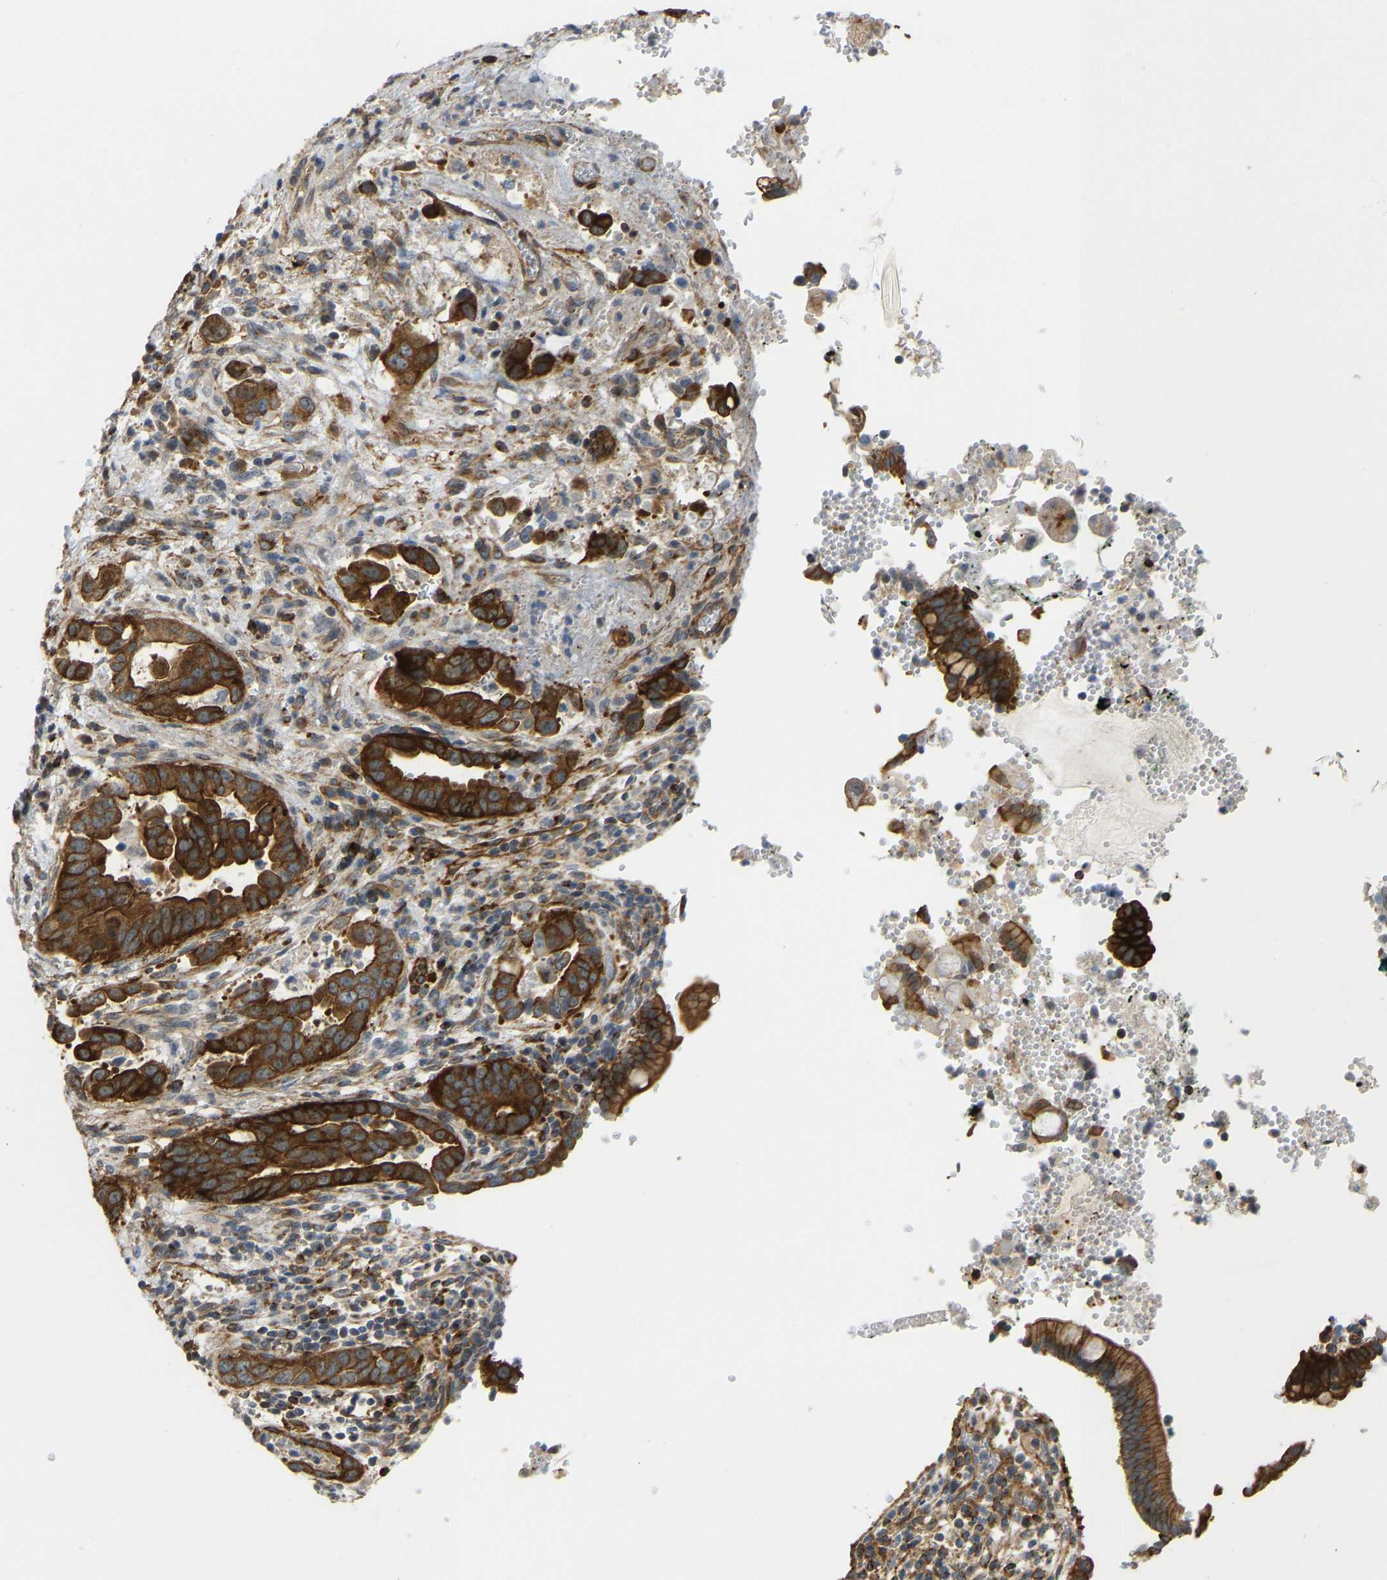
{"staining": {"intensity": "strong", "quantity": ">75%", "location": "cytoplasmic/membranous"}, "tissue": "pancreatic cancer", "cell_type": "Tumor cells", "image_type": "cancer", "snomed": [{"axis": "morphology", "description": "Adenocarcinoma, NOS"}, {"axis": "topography", "description": "Pancreas"}], "caption": "Protein positivity by immunohistochemistry exhibits strong cytoplasmic/membranous positivity in about >75% of tumor cells in pancreatic adenocarcinoma. (brown staining indicates protein expression, while blue staining denotes nuclei).", "gene": "KIAA1671", "patient": {"sex": "female", "age": 70}}